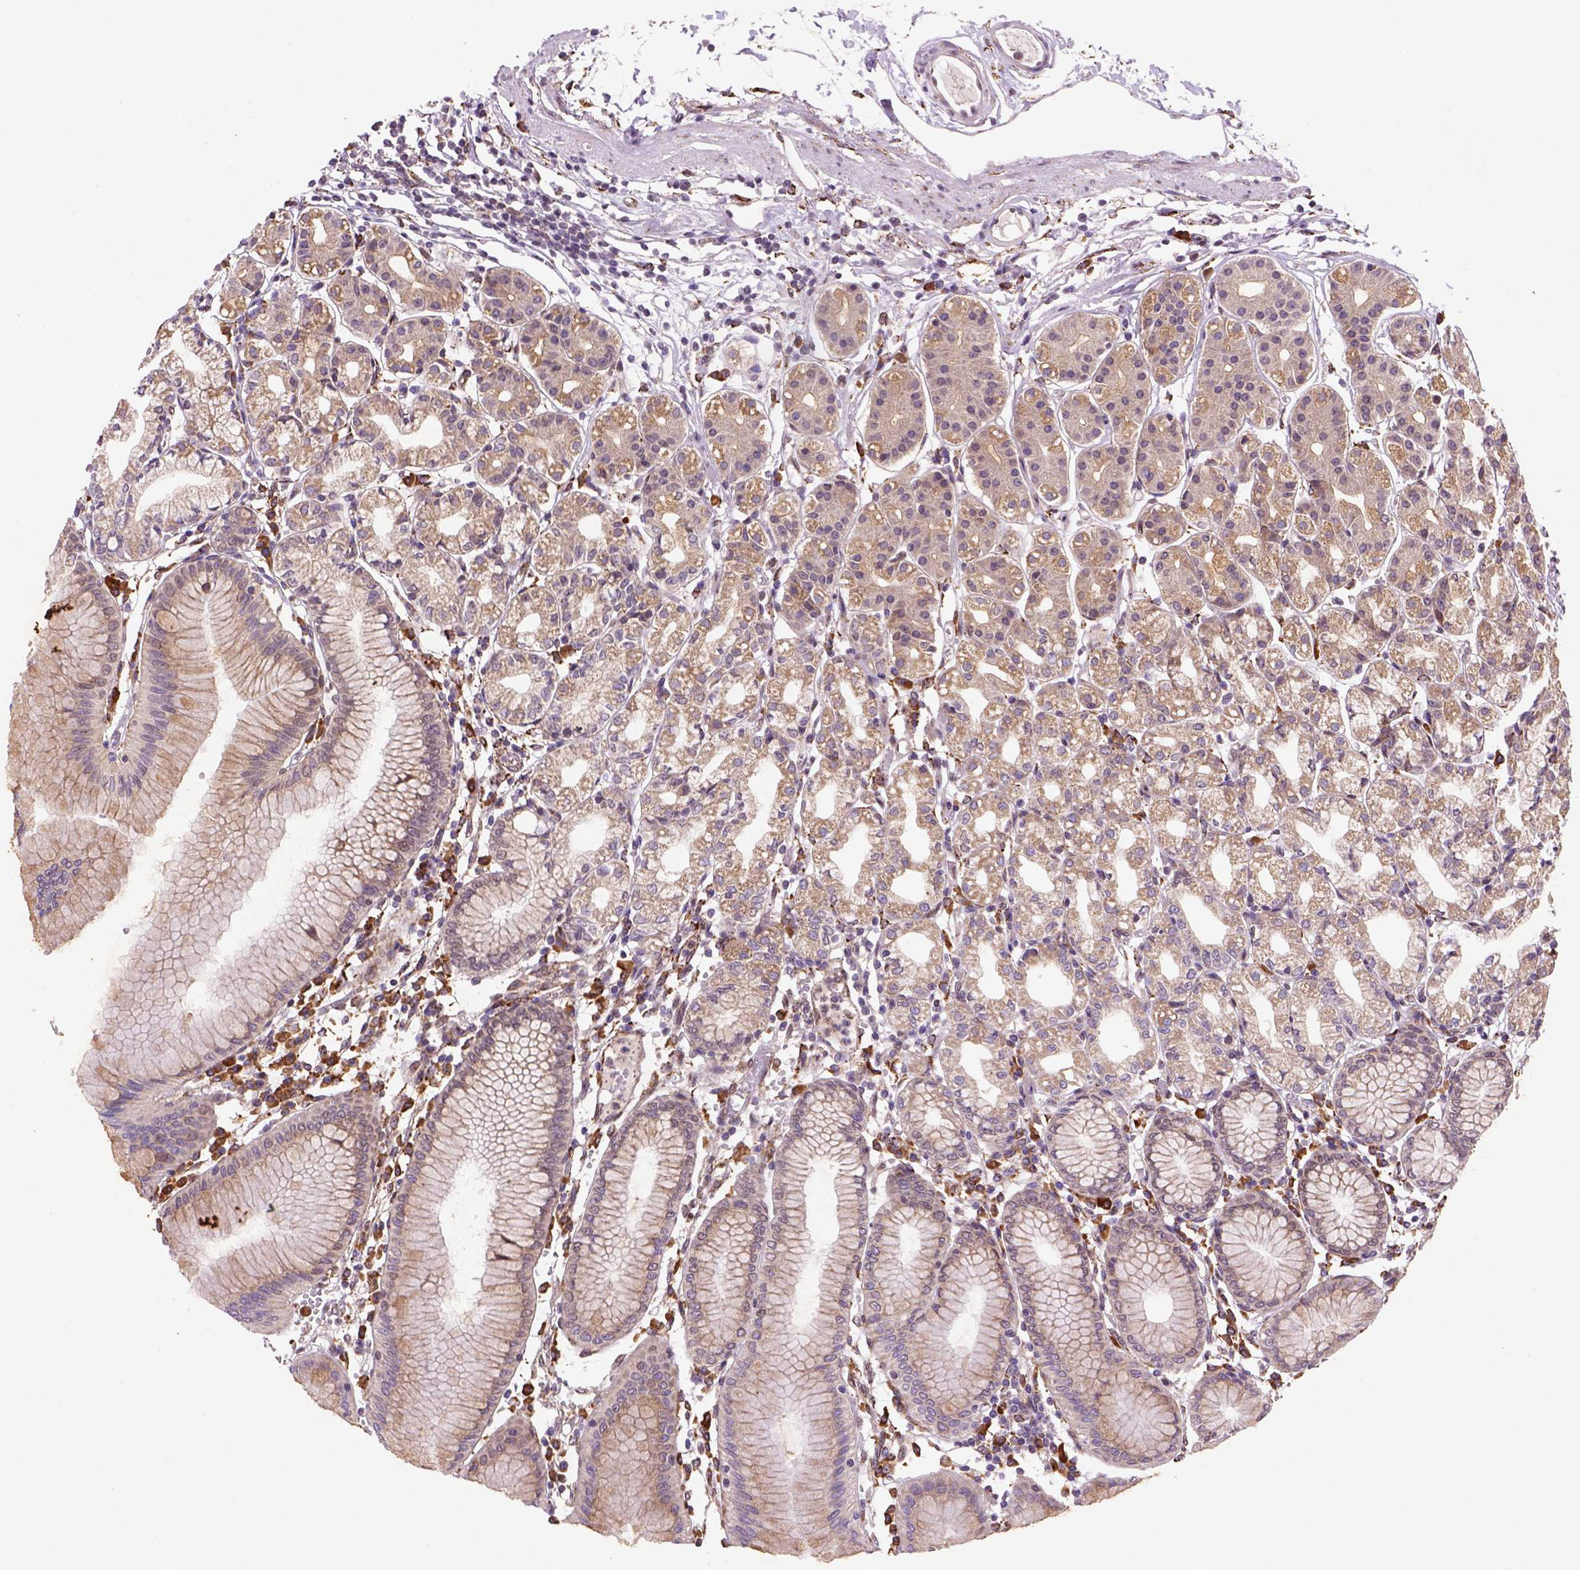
{"staining": {"intensity": "moderate", "quantity": ">75%", "location": "cytoplasmic/membranous"}, "tissue": "stomach", "cell_type": "Glandular cells", "image_type": "normal", "snomed": [{"axis": "morphology", "description": "Normal tissue, NOS"}, {"axis": "topography", "description": "Skeletal muscle"}, {"axis": "topography", "description": "Stomach"}], "caption": "Glandular cells show medium levels of moderate cytoplasmic/membranous positivity in approximately >75% of cells in unremarkable stomach.", "gene": "FZD7", "patient": {"sex": "female", "age": 57}}